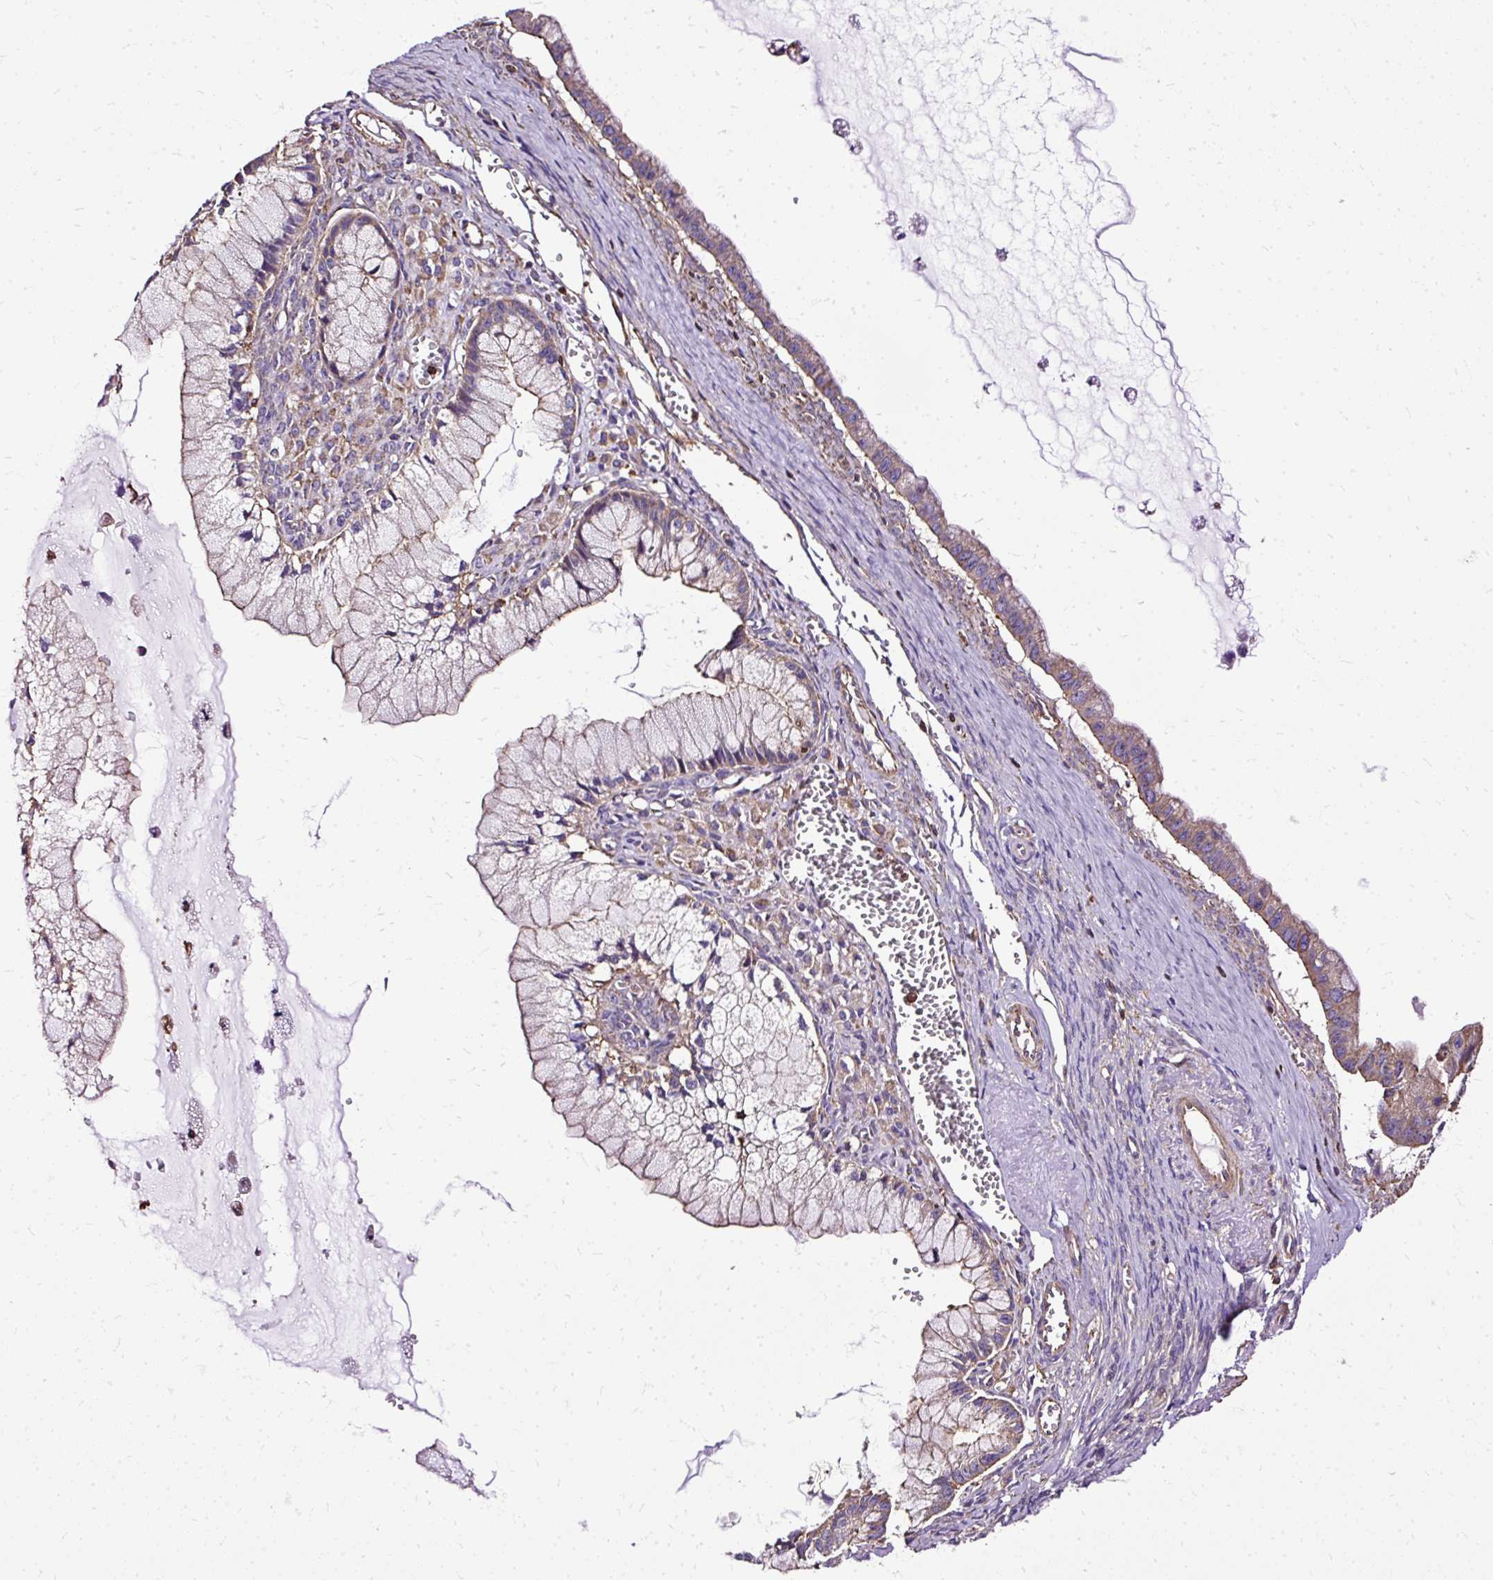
{"staining": {"intensity": "moderate", "quantity": "25%-75%", "location": "cytoplasmic/membranous"}, "tissue": "ovarian cancer", "cell_type": "Tumor cells", "image_type": "cancer", "snomed": [{"axis": "morphology", "description": "Cystadenocarcinoma, mucinous, NOS"}, {"axis": "topography", "description": "Ovary"}], "caption": "Immunohistochemical staining of ovarian cancer (mucinous cystadenocarcinoma) reveals moderate cytoplasmic/membranous protein staining in approximately 25%-75% of tumor cells.", "gene": "KLHL11", "patient": {"sex": "female", "age": 59}}